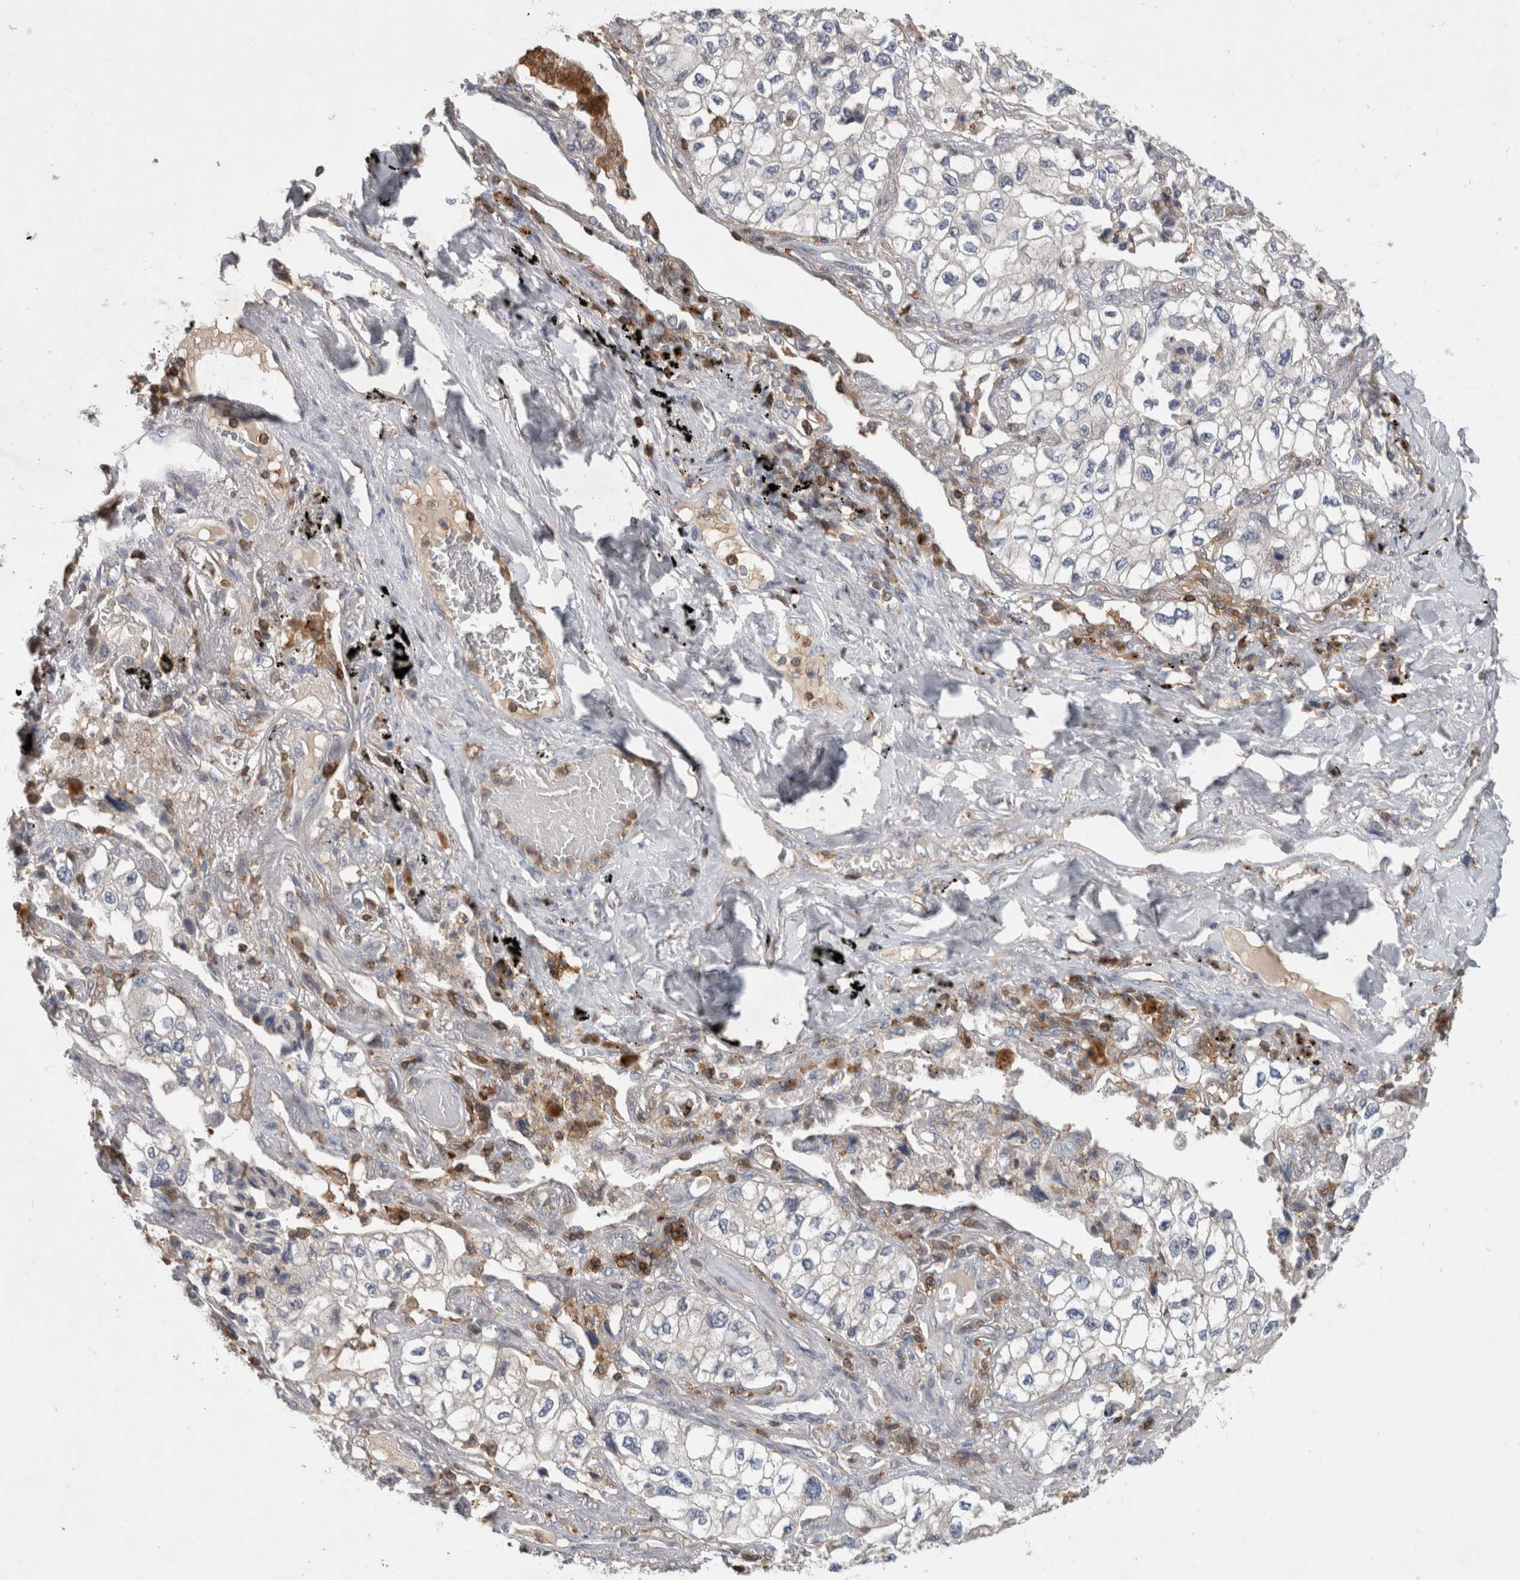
{"staining": {"intensity": "negative", "quantity": "none", "location": "none"}, "tissue": "lung cancer", "cell_type": "Tumor cells", "image_type": "cancer", "snomed": [{"axis": "morphology", "description": "Adenocarcinoma, NOS"}, {"axis": "topography", "description": "Lung"}], "caption": "Photomicrograph shows no protein staining in tumor cells of lung cancer (adenocarcinoma) tissue. The staining is performed using DAB brown chromogen with nuclei counter-stained in using hematoxylin.", "gene": "GFRA2", "patient": {"sex": "male", "age": 63}}